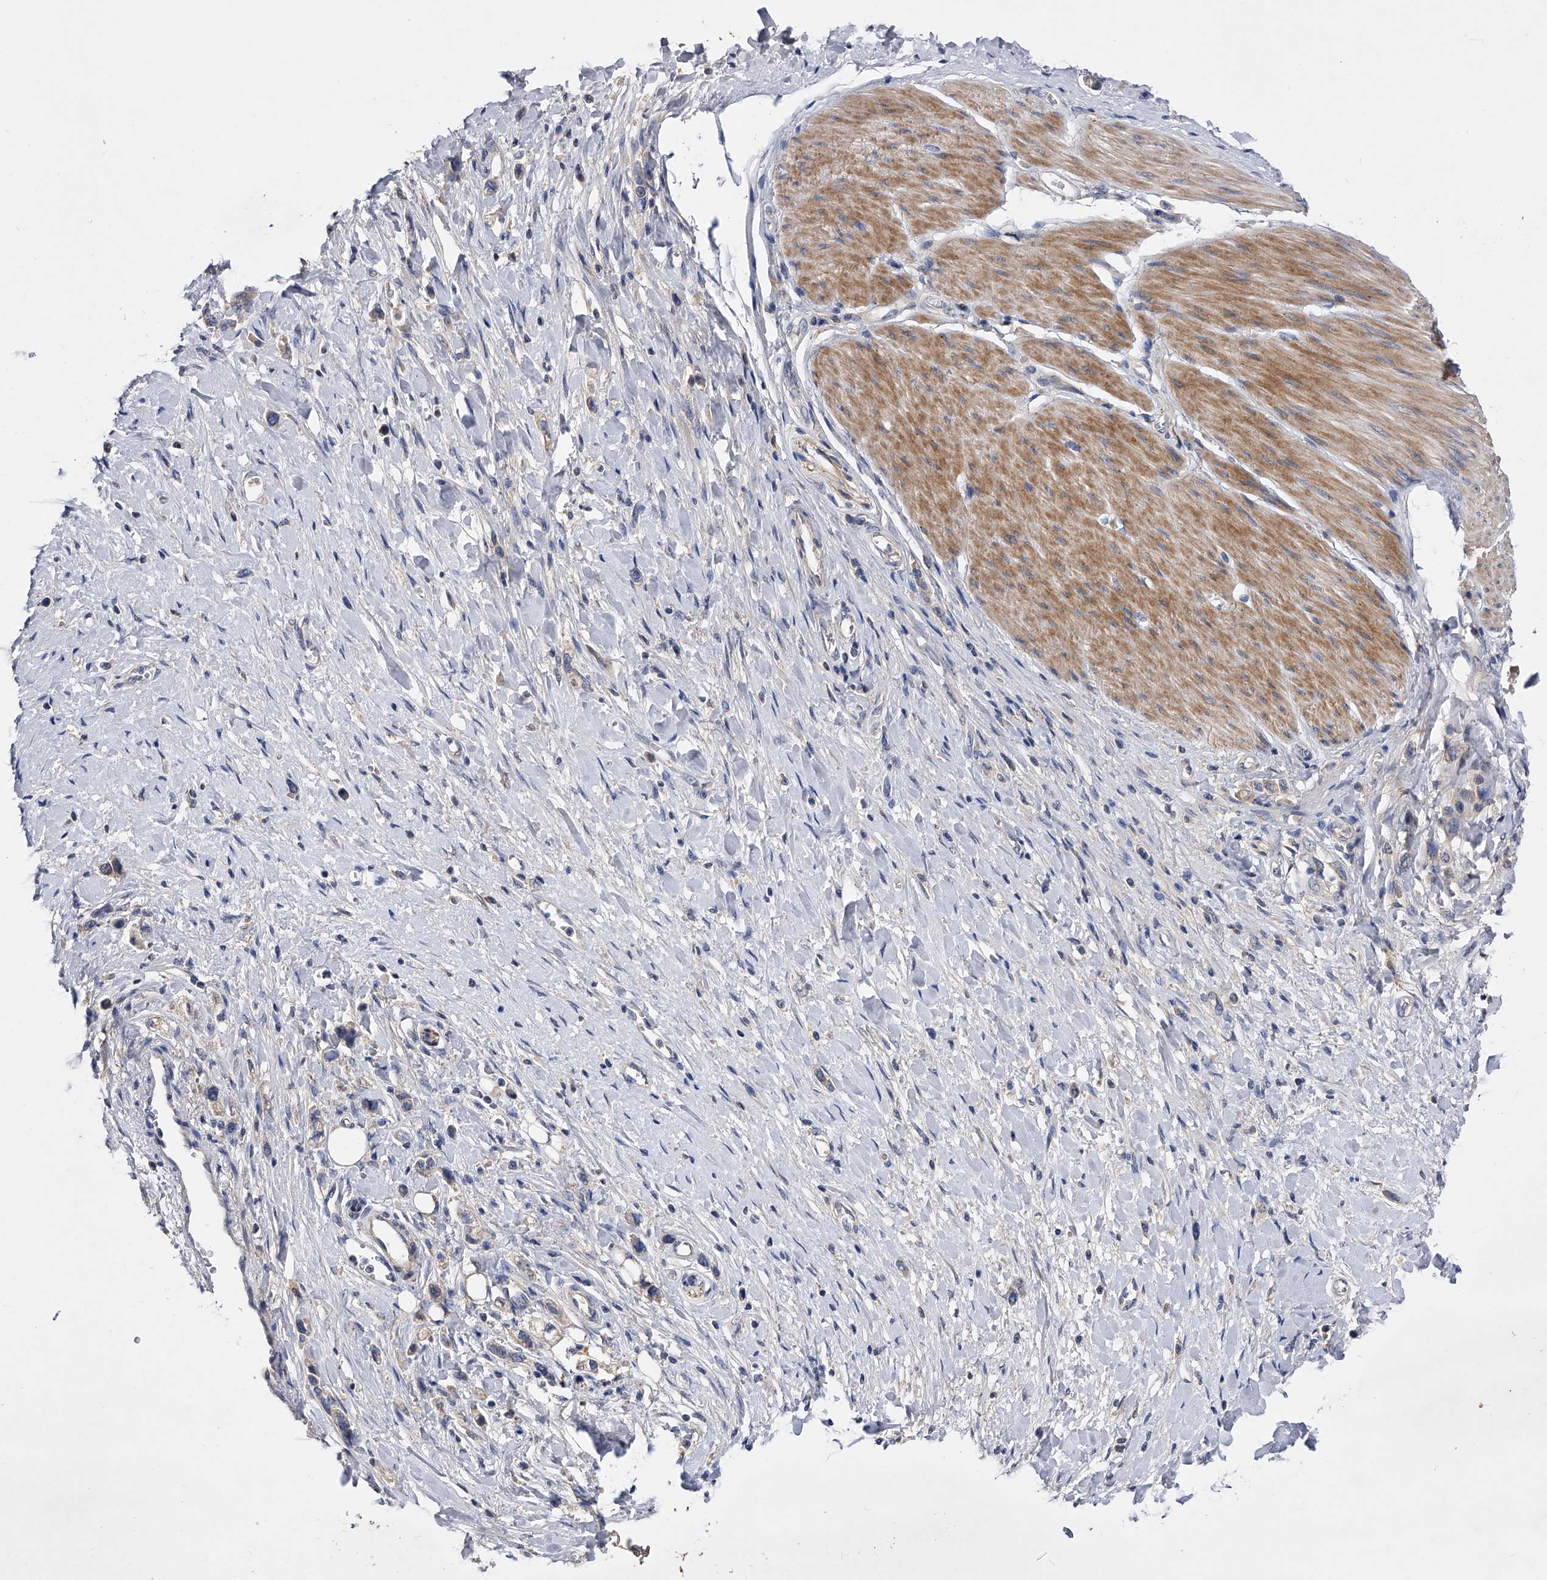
{"staining": {"intensity": "negative", "quantity": "none", "location": "none"}, "tissue": "stomach cancer", "cell_type": "Tumor cells", "image_type": "cancer", "snomed": [{"axis": "morphology", "description": "Adenocarcinoma, NOS"}, {"axis": "topography", "description": "Stomach"}], "caption": "IHC histopathology image of human stomach adenocarcinoma stained for a protein (brown), which displays no expression in tumor cells.", "gene": "ARL4C", "patient": {"sex": "female", "age": 65}}